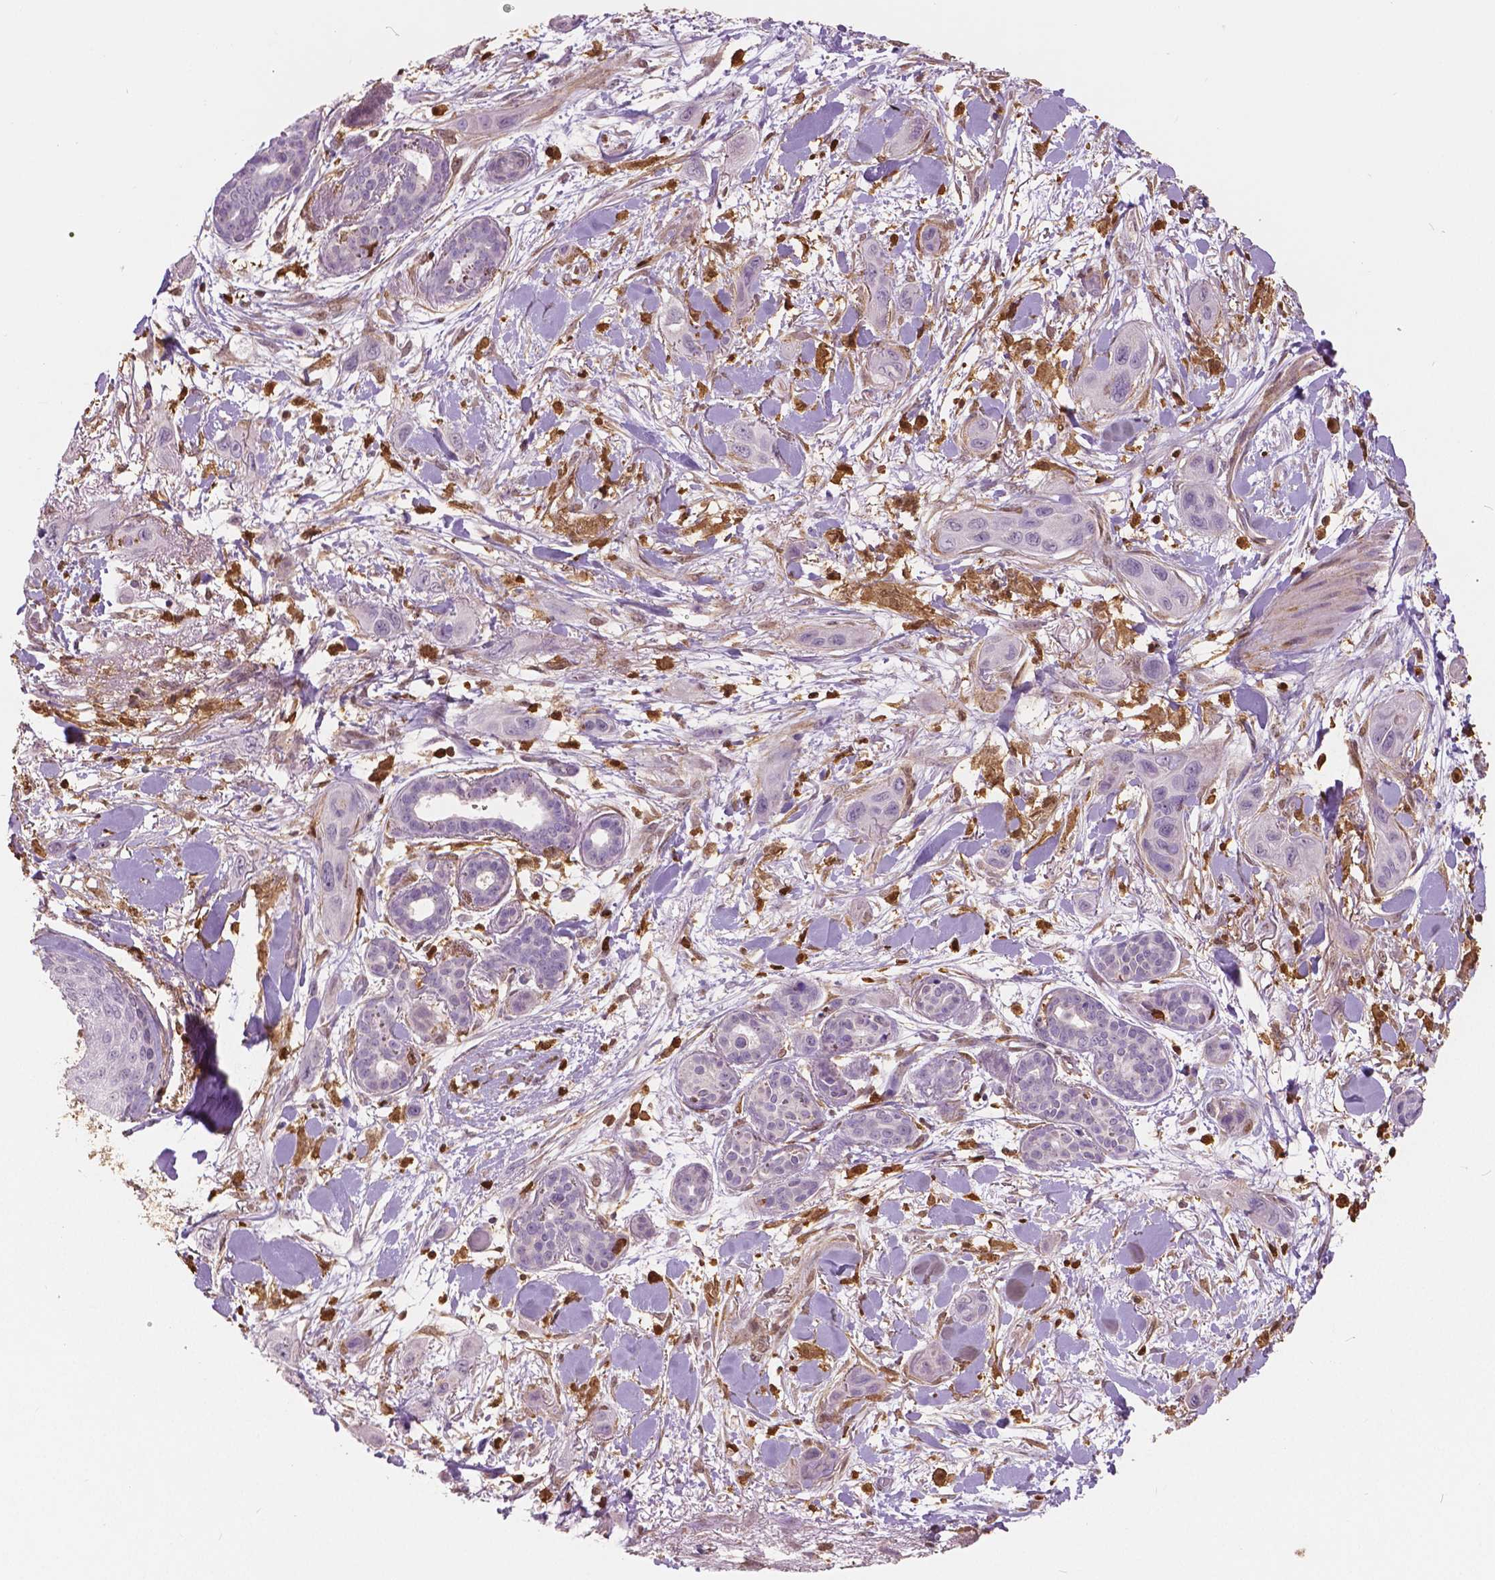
{"staining": {"intensity": "negative", "quantity": "none", "location": "none"}, "tissue": "skin cancer", "cell_type": "Tumor cells", "image_type": "cancer", "snomed": [{"axis": "morphology", "description": "Squamous cell carcinoma, NOS"}, {"axis": "topography", "description": "Skin"}], "caption": "Image shows no significant protein positivity in tumor cells of squamous cell carcinoma (skin). (DAB (3,3'-diaminobenzidine) IHC visualized using brightfield microscopy, high magnification).", "gene": "S100A4", "patient": {"sex": "male", "age": 79}}